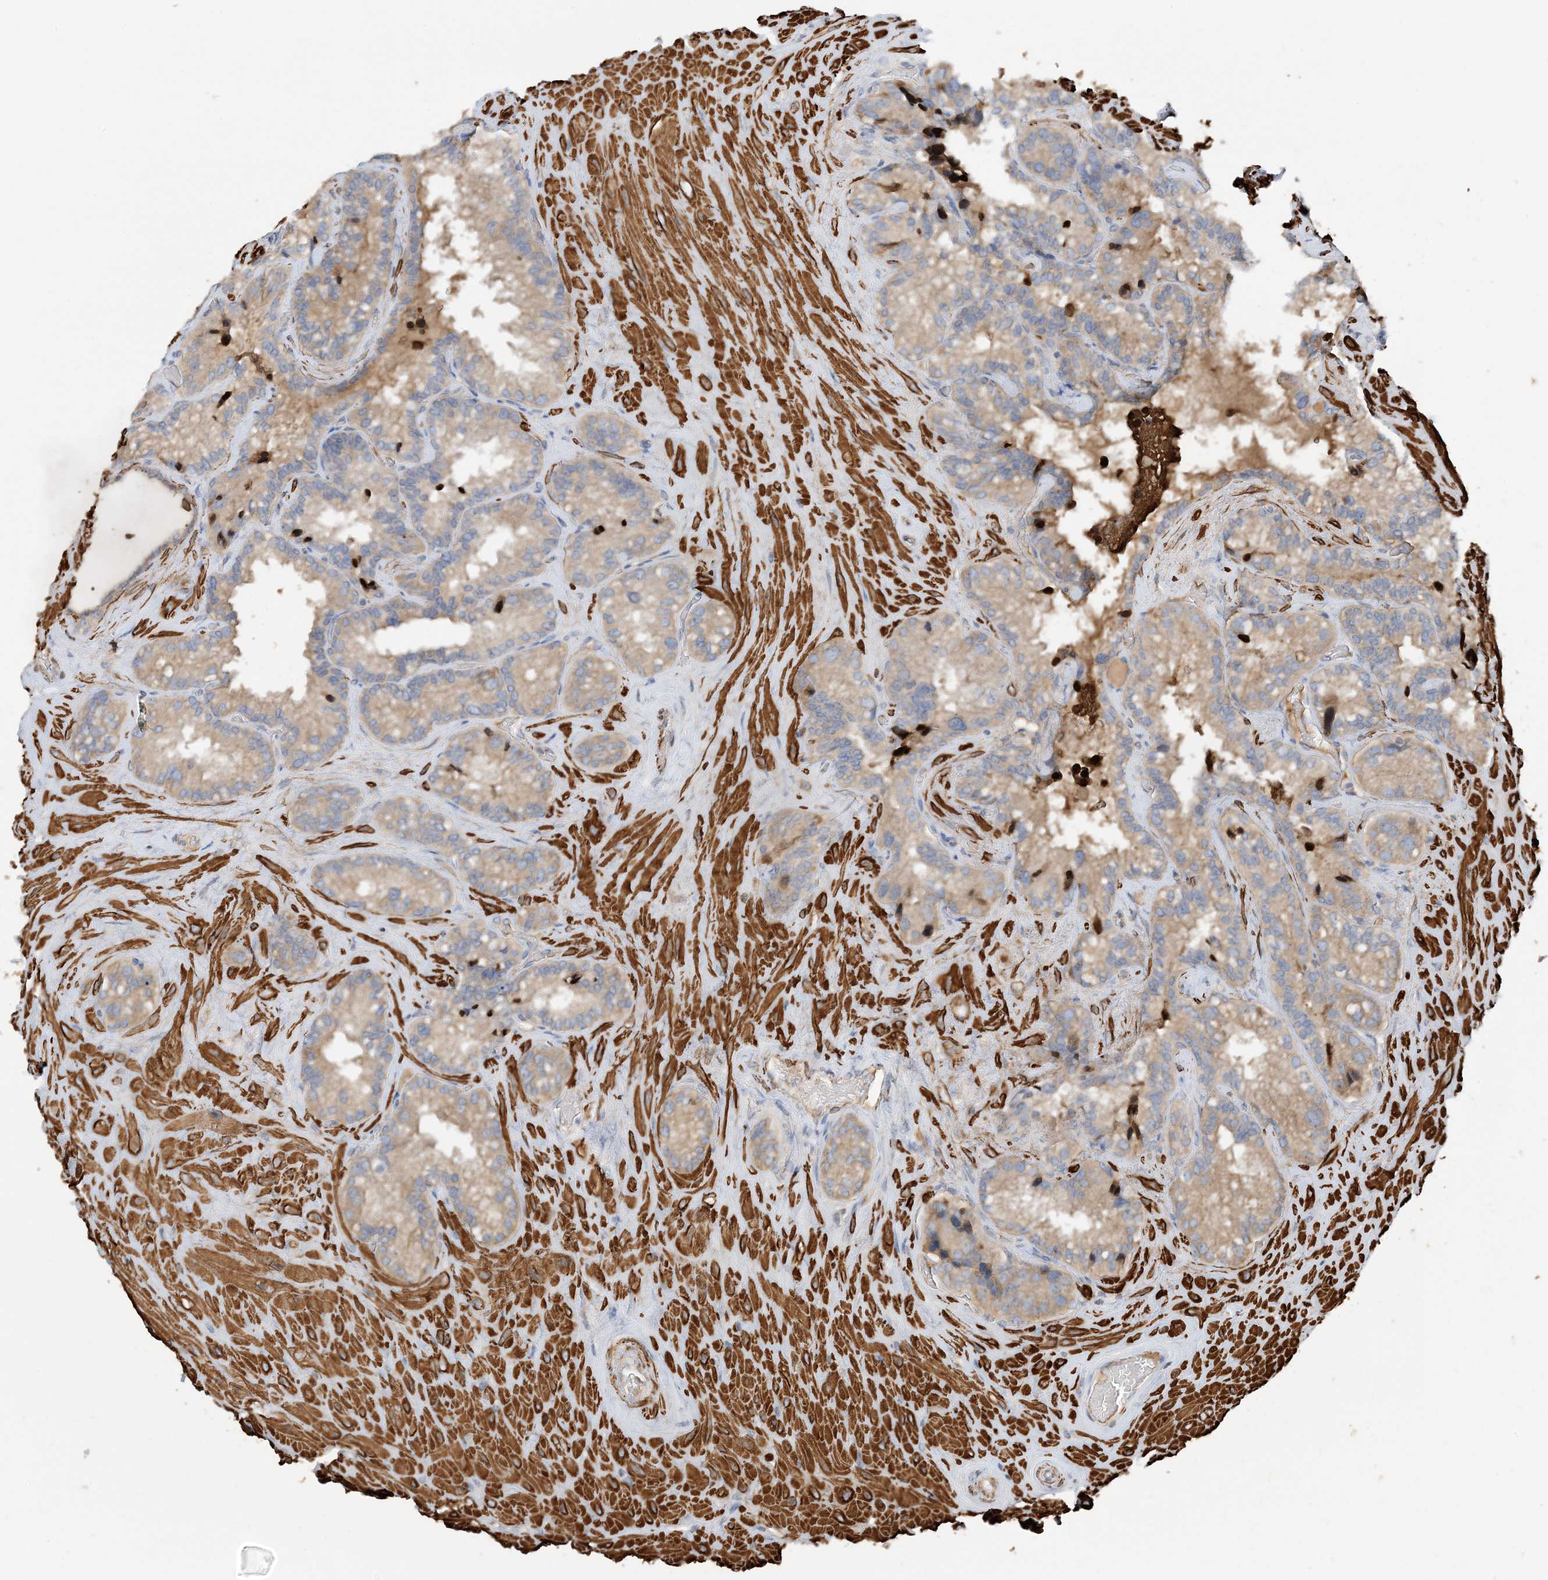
{"staining": {"intensity": "moderate", "quantity": ">75%", "location": "cytoplasmic/membranous"}, "tissue": "seminal vesicle", "cell_type": "Glandular cells", "image_type": "normal", "snomed": [{"axis": "morphology", "description": "Normal tissue, NOS"}, {"axis": "topography", "description": "Prostate"}, {"axis": "topography", "description": "Seminal veicle"}], "caption": "Seminal vesicle stained with immunohistochemistry shows moderate cytoplasmic/membranous expression in about >75% of glandular cells.", "gene": "KIFBP", "patient": {"sex": "male", "age": 68}}